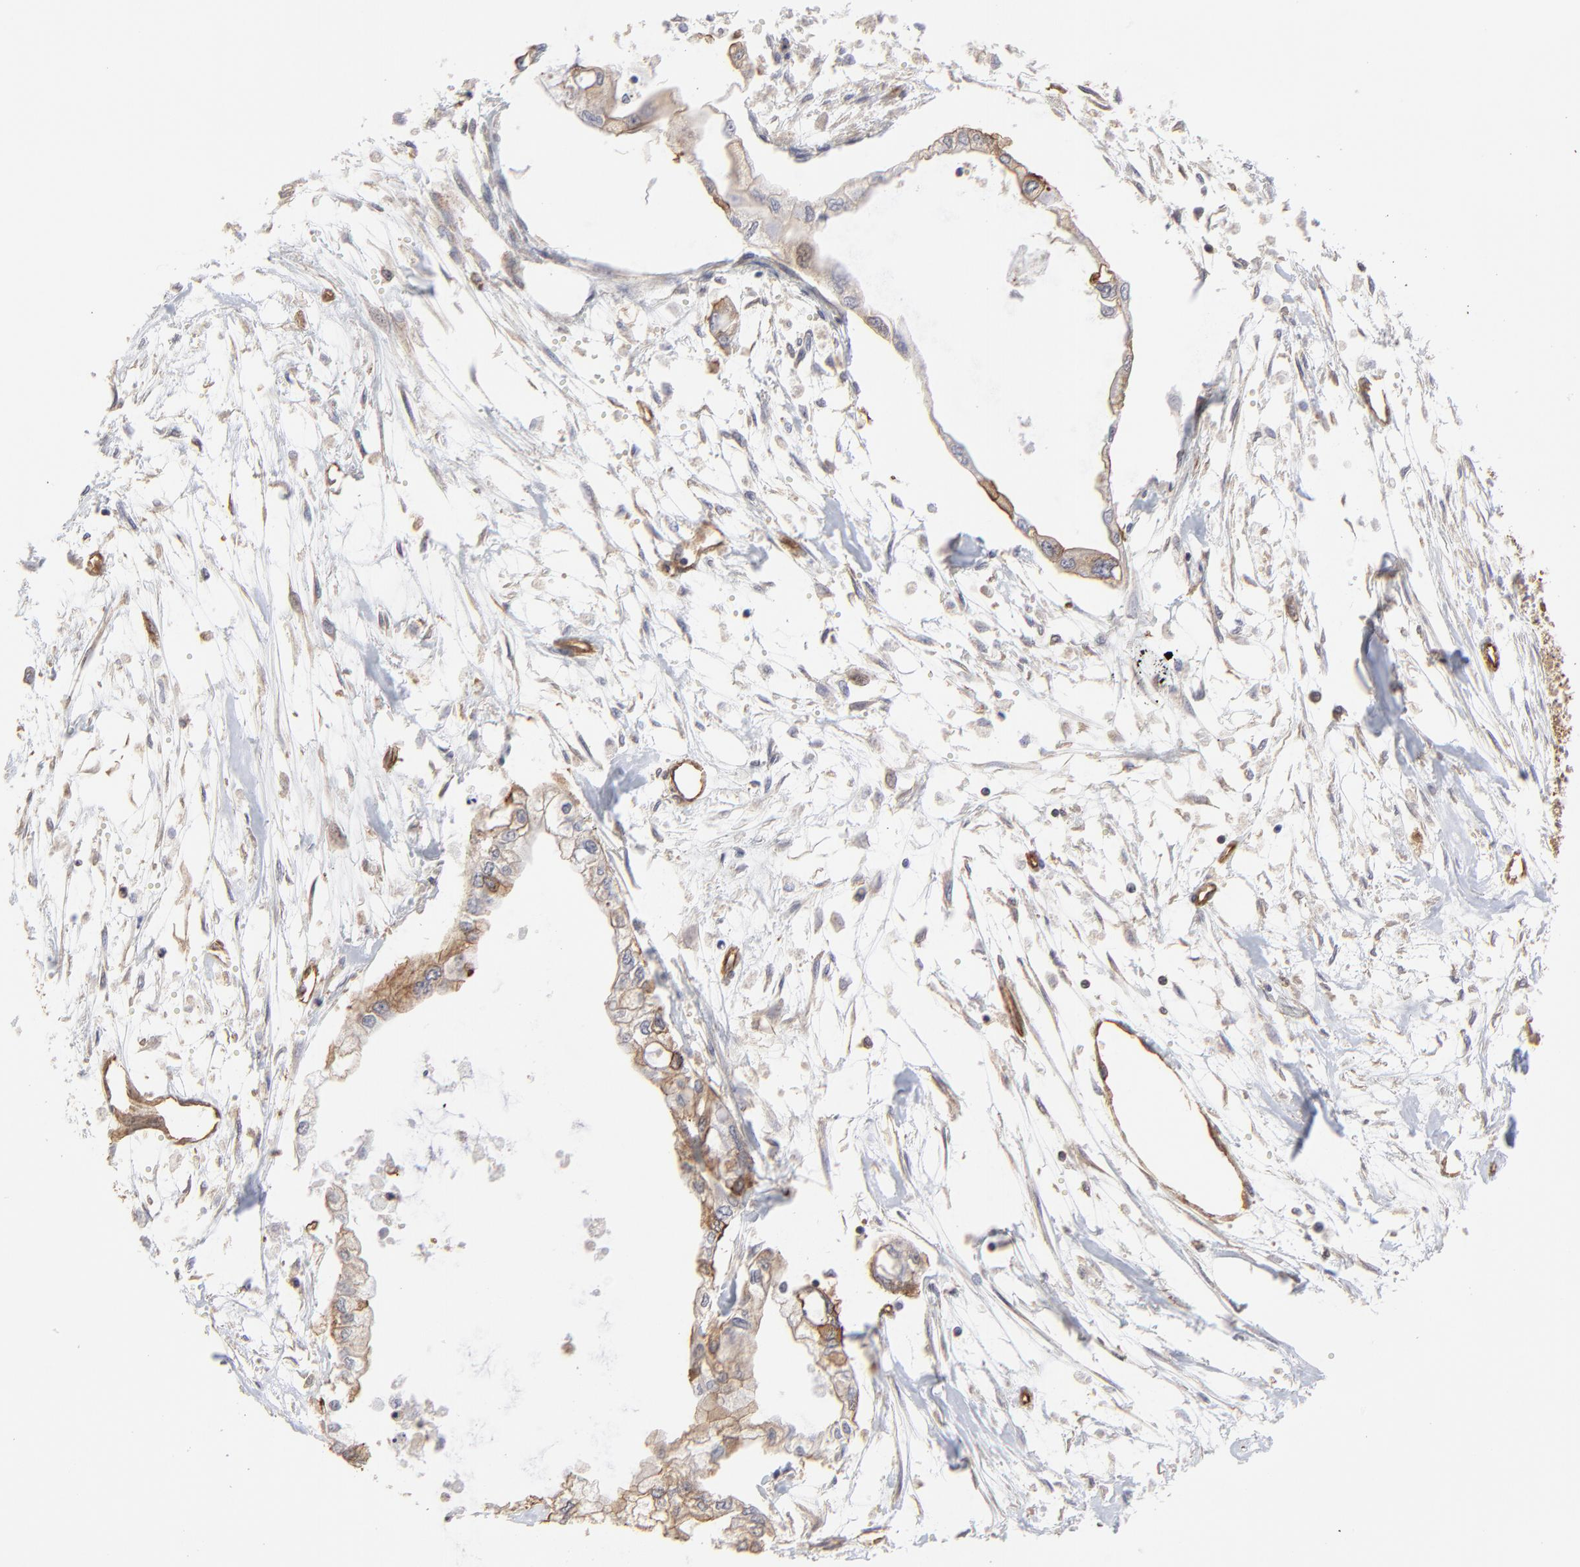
{"staining": {"intensity": "moderate", "quantity": ">75%", "location": "cytoplasmic/membranous"}, "tissue": "pancreatic cancer", "cell_type": "Tumor cells", "image_type": "cancer", "snomed": [{"axis": "morphology", "description": "Adenocarcinoma, NOS"}, {"axis": "topography", "description": "Pancreas"}], "caption": "IHC histopathology image of neoplastic tissue: human pancreatic cancer (adenocarcinoma) stained using immunohistochemistry shows medium levels of moderate protein expression localized specifically in the cytoplasmic/membranous of tumor cells, appearing as a cytoplasmic/membranous brown color.", "gene": "ARMT1", "patient": {"sex": "male", "age": 79}}